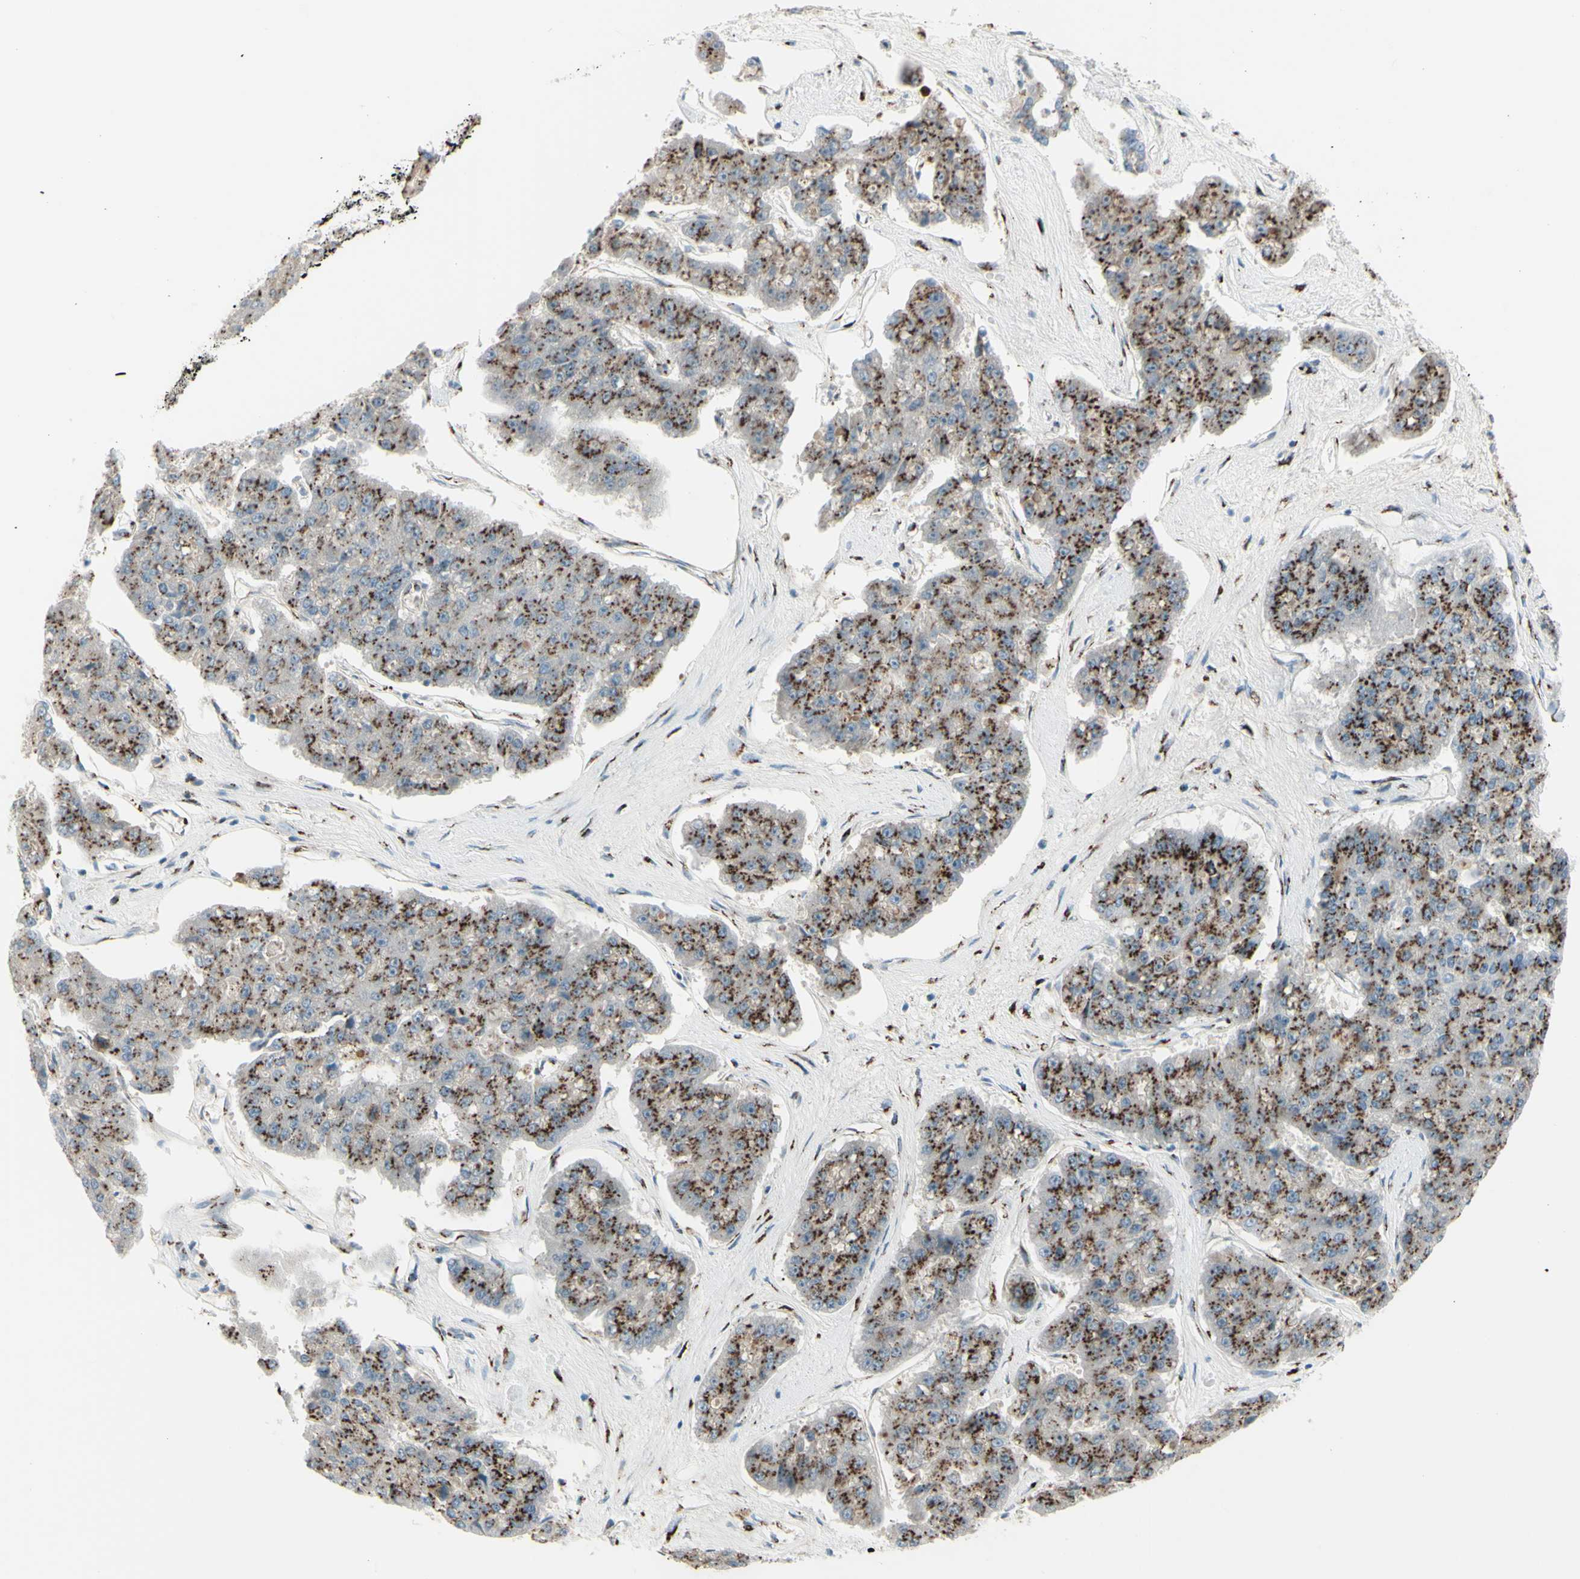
{"staining": {"intensity": "strong", "quantity": ">75%", "location": "cytoplasmic/membranous"}, "tissue": "pancreatic cancer", "cell_type": "Tumor cells", "image_type": "cancer", "snomed": [{"axis": "morphology", "description": "Adenocarcinoma, NOS"}, {"axis": "topography", "description": "Pancreas"}], "caption": "This is a micrograph of immunohistochemistry (IHC) staining of pancreatic cancer (adenocarcinoma), which shows strong expression in the cytoplasmic/membranous of tumor cells.", "gene": "B4GALT1", "patient": {"sex": "male", "age": 50}}